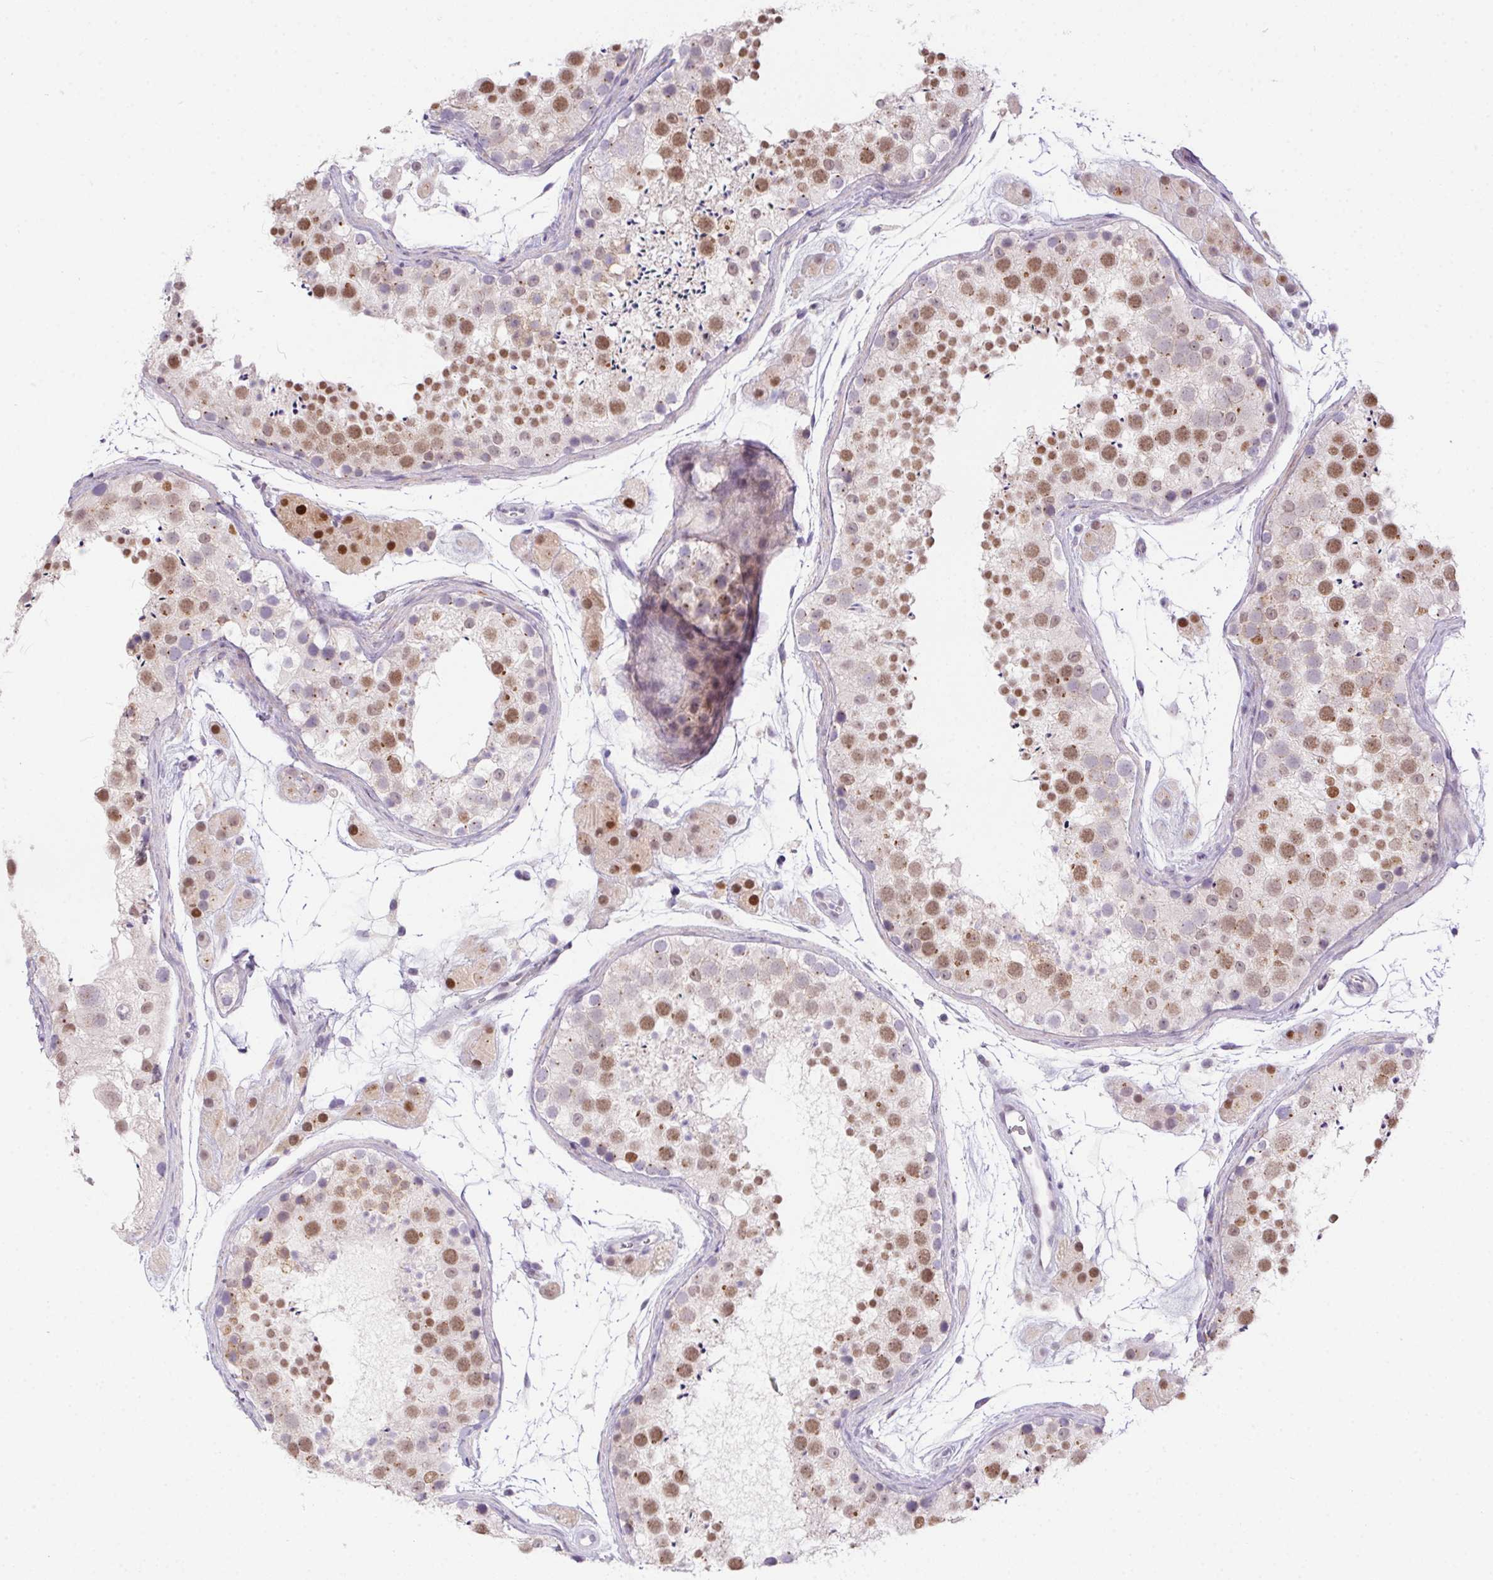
{"staining": {"intensity": "moderate", "quantity": ">75%", "location": "nuclear"}, "tissue": "testis", "cell_type": "Cells in seminiferous ducts", "image_type": "normal", "snomed": [{"axis": "morphology", "description": "Normal tissue, NOS"}, {"axis": "topography", "description": "Testis"}], "caption": "Brown immunohistochemical staining in unremarkable testis exhibits moderate nuclear expression in approximately >75% of cells in seminiferous ducts. Using DAB (3,3'-diaminobenzidine) (brown) and hematoxylin (blue) stains, captured at high magnification using brightfield microscopy.", "gene": "SP9", "patient": {"sex": "male", "age": 41}}